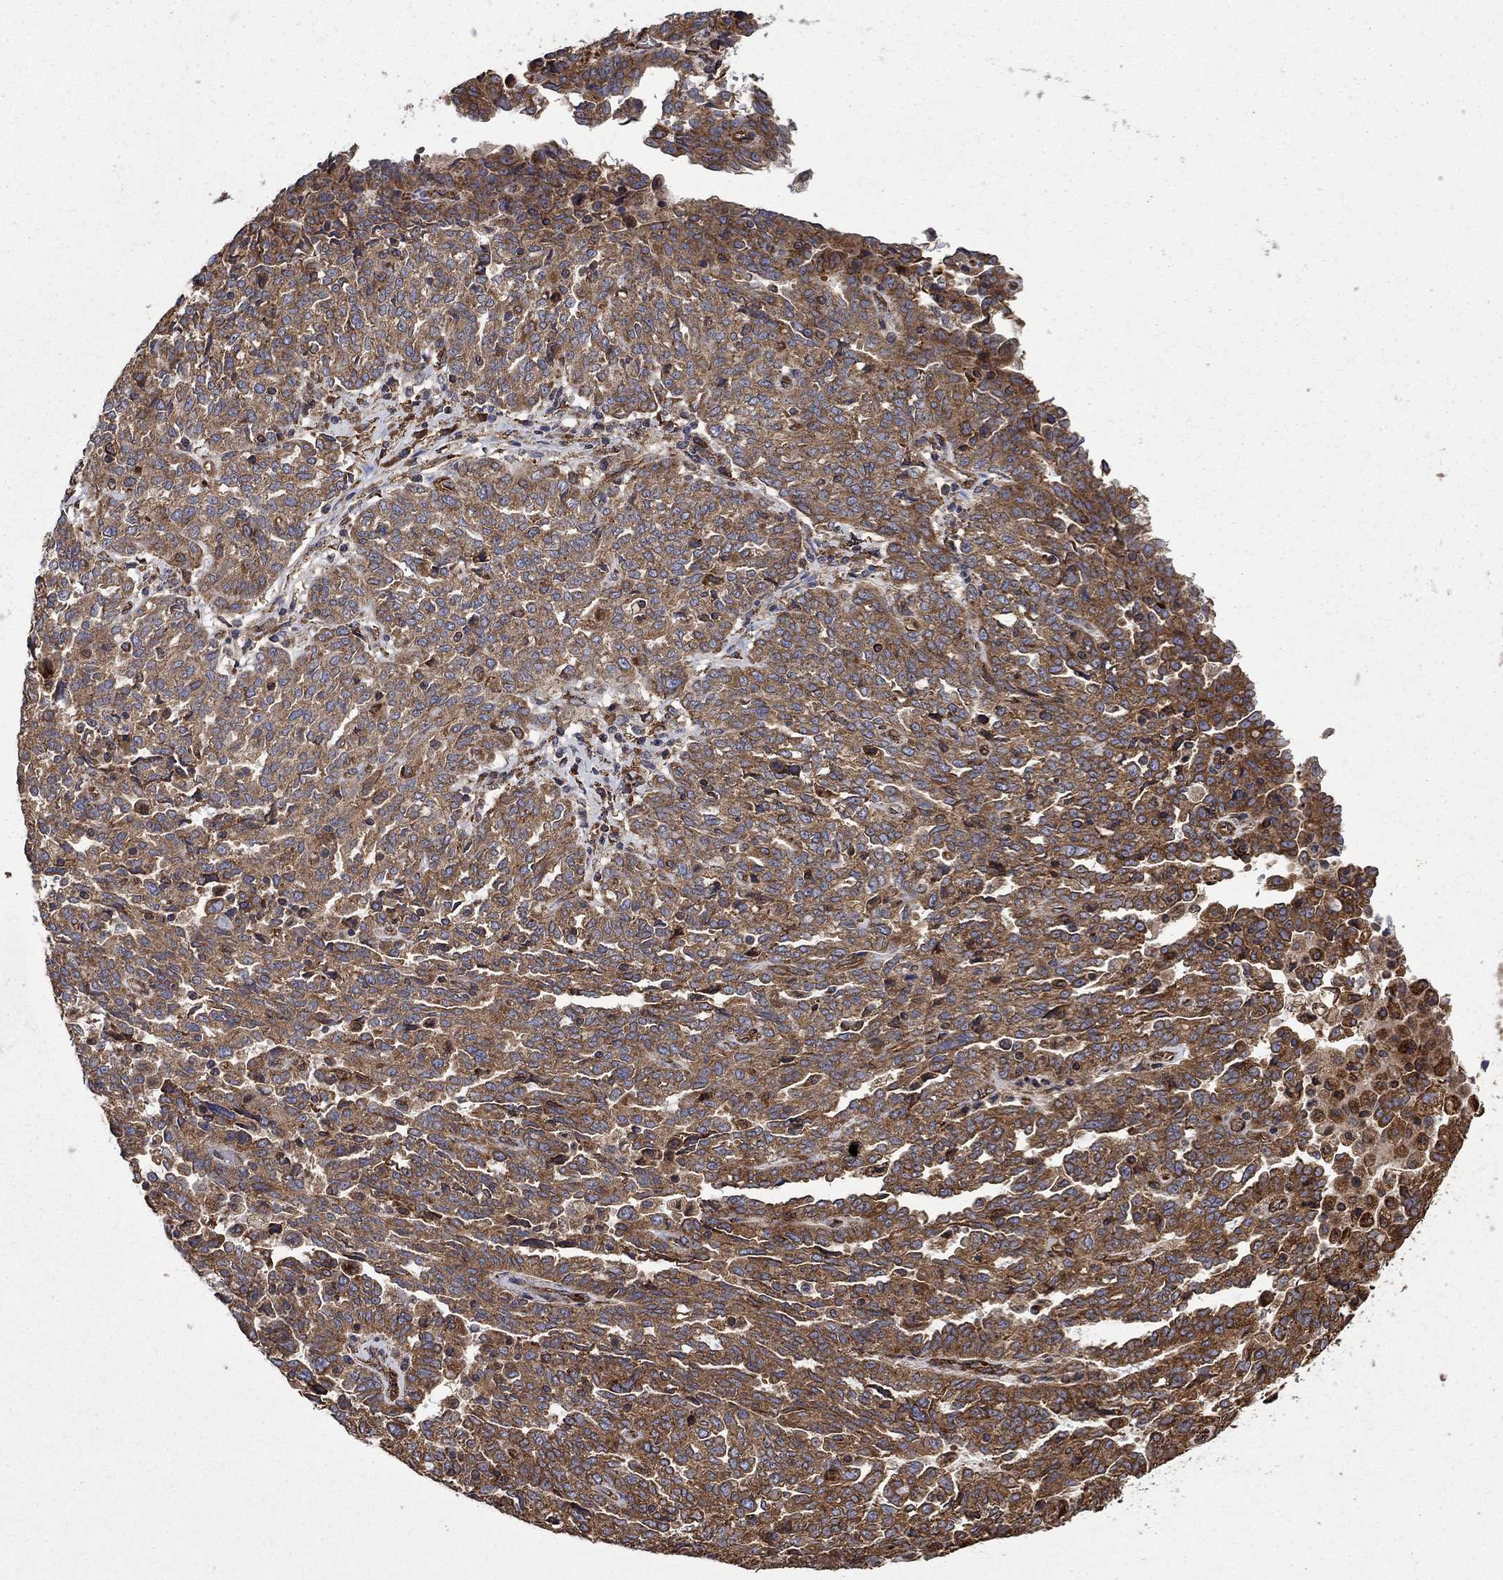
{"staining": {"intensity": "moderate", "quantity": ">75%", "location": "cytoplasmic/membranous"}, "tissue": "ovarian cancer", "cell_type": "Tumor cells", "image_type": "cancer", "snomed": [{"axis": "morphology", "description": "Cystadenocarcinoma, serous, NOS"}, {"axis": "topography", "description": "Ovary"}], "caption": "Immunohistochemical staining of ovarian cancer shows medium levels of moderate cytoplasmic/membranous protein staining in approximately >75% of tumor cells.", "gene": "CUTC", "patient": {"sex": "female", "age": 67}}